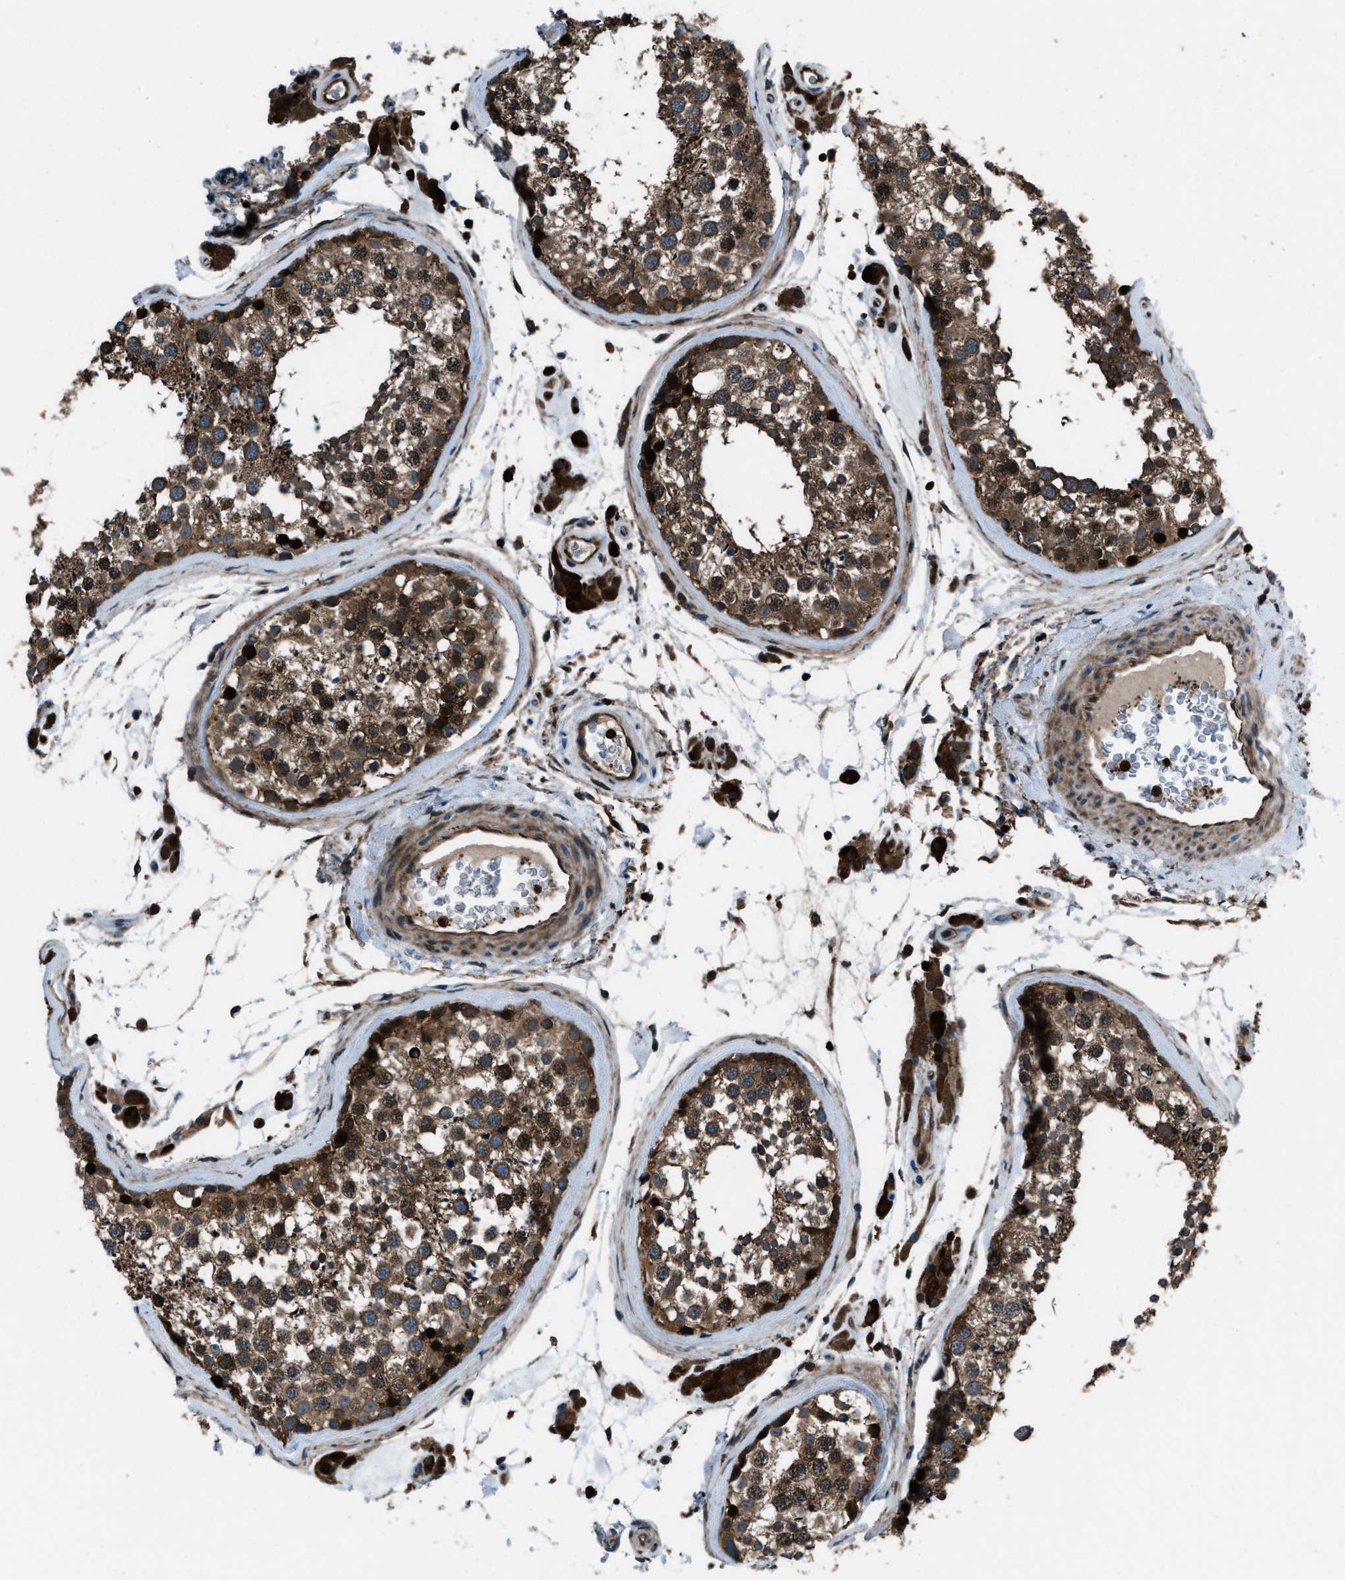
{"staining": {"intensity": "strong", "quantity": ">75%", "location": "cytoplasmic/membranous,nuclear"}, "tissue": "testis", "cell_type": "Cells in seminiferous ducts", "image_type": "normal", "snomed": [{"axis": "morphology", "description": "Normal tissue, NOS"}, {"axis": "topography", "description": "Testis"}], "caption": "Testis stained with IHC reveals strong cytoplasmic/membranous,nuclear expression in about >75% of cells in seminiferous ducts.", "gene": "SNX30", "patient": {"sex": "male", "age": 46}}